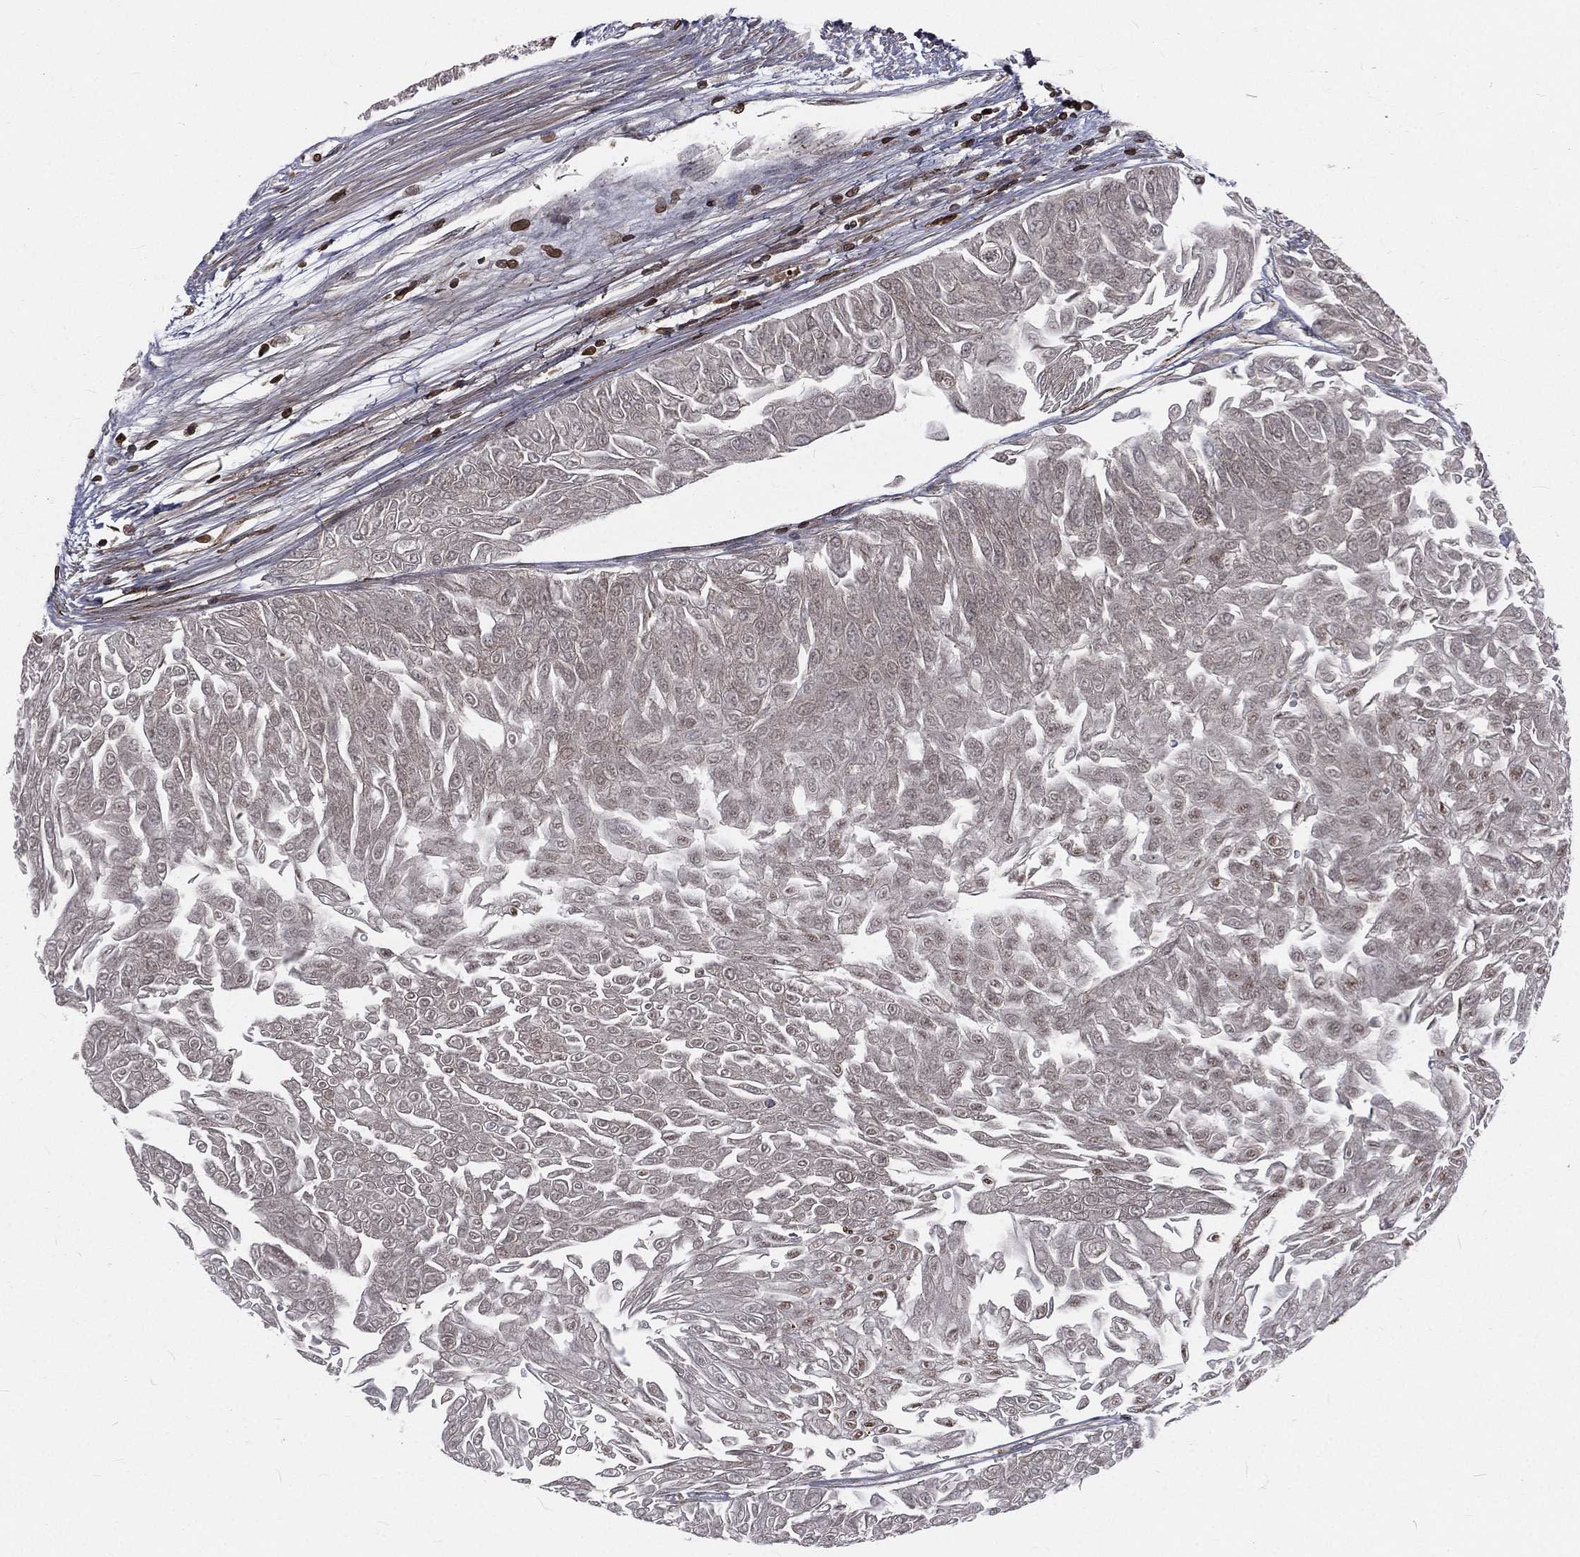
{"staining": {"intensity": "negative", "quantity": "none", "location": "none"}, "tissue": "urothelial cancer", "cell_type": "Tumor cells", "image_type": "cancer", "snomed": [{"axis": "morphology", "description": "Urothelial carcinoma, Low grade"}, {"axis": "topography", "description": "Urinary bladder"}], "caption": "Urothelial cancer stained for a protein using IHC reveals no expression tumor cells.", "gene": "LBR", "patient": {"sex": "male", "age": 67}}